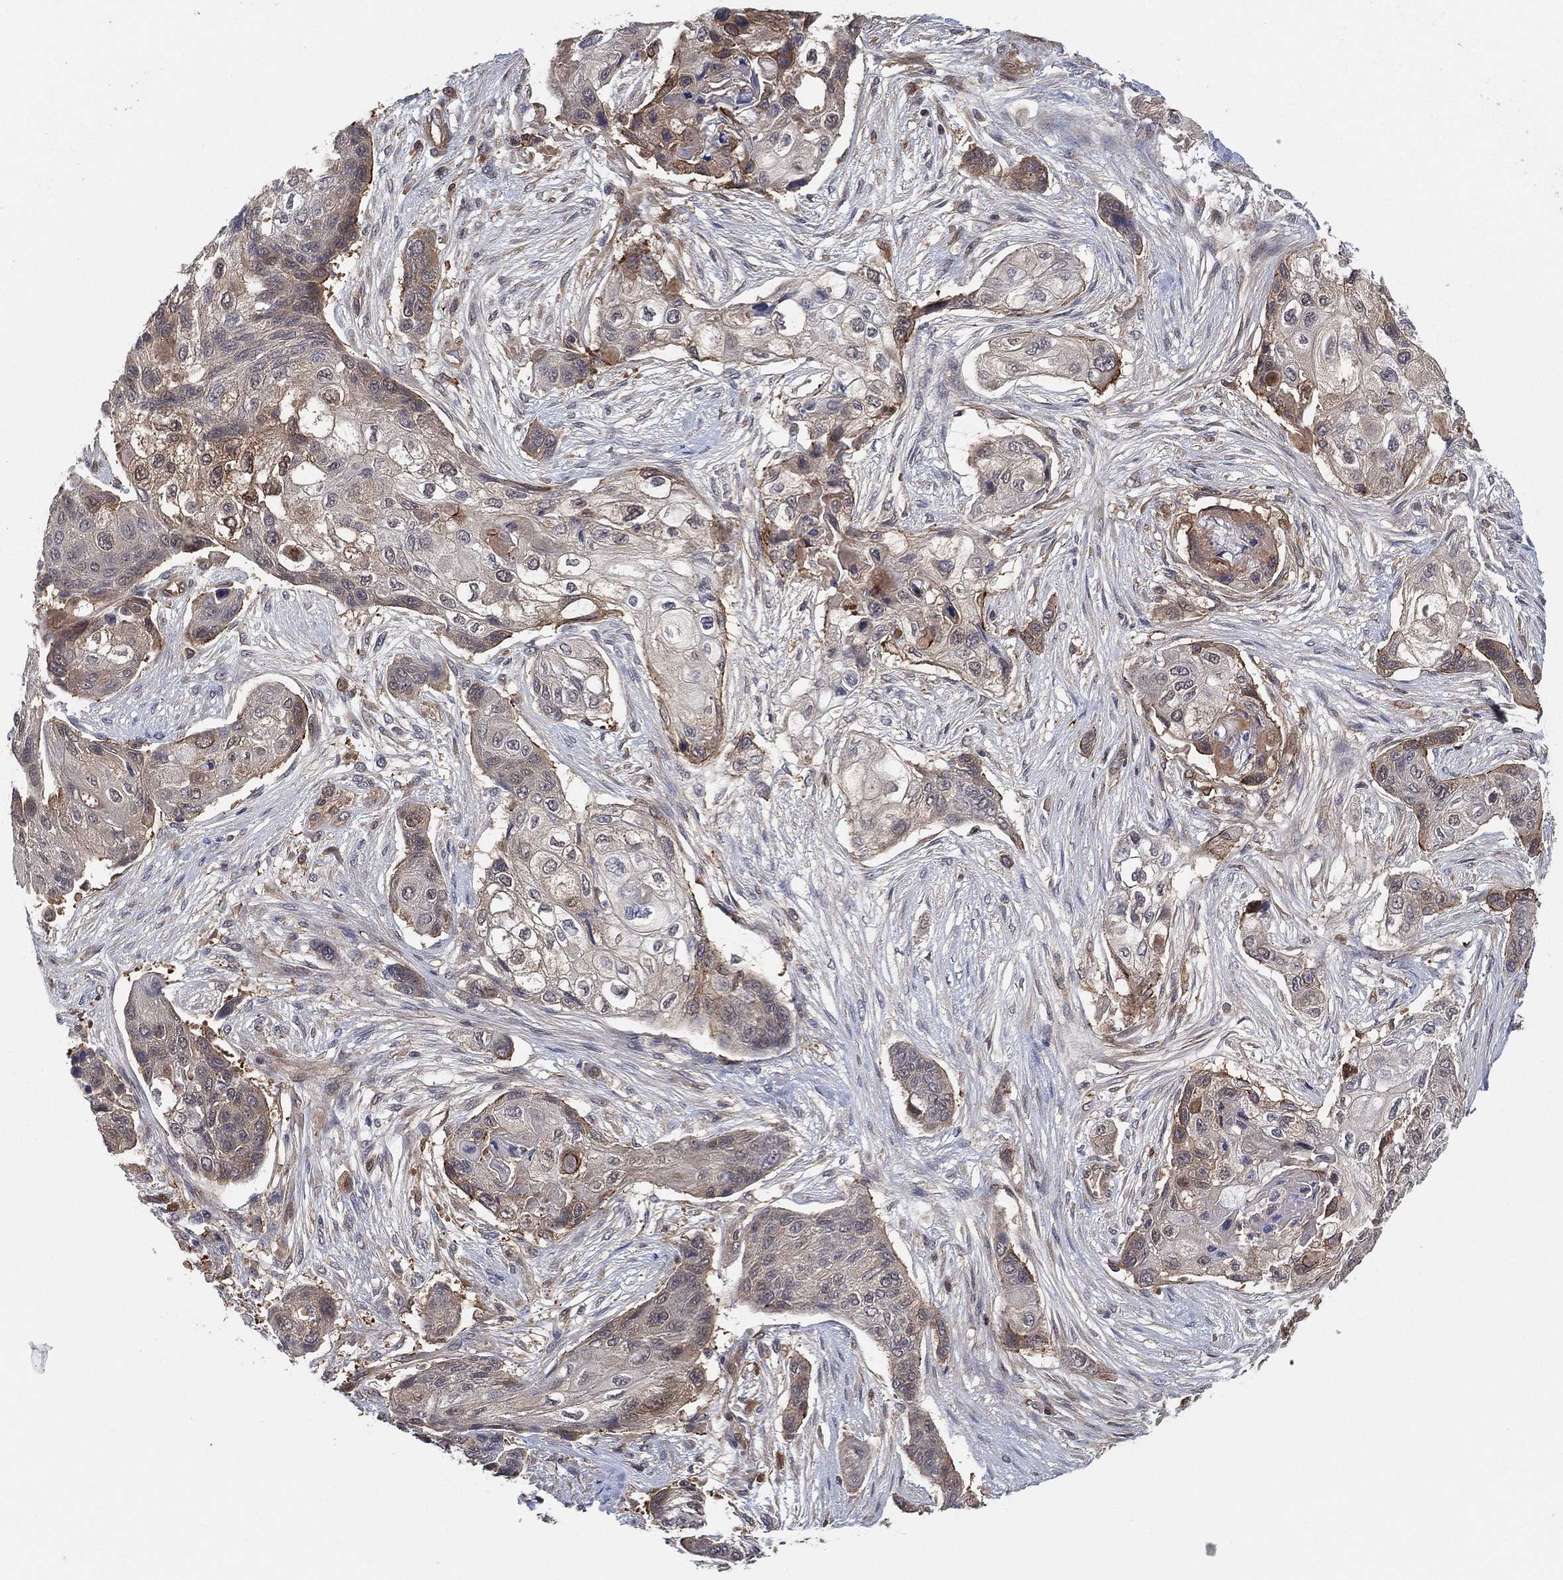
{"staining": {"intensity": "moderate", "quantity": "25%-75%", "location": "cytoplasmic/membranous"}, "tissue": "lung cancer", "cell_type": "Tumor cells", "image_type": "cancer", "snomed": [{"axis": "morphology", "description": "Squamous cell carcinoma, NOS"}, {"axis": "topography", "description": "Lung"}], "caption": "Squamous cell carcinoma (lung) stained with DAB (3,3'-diaminobenzidine) immunohistochemistry demonstrates medium levels of moderate cytoplasmic/membranous positivity in about 25%-75% of tumor cells.", "gene": "PSMG4", "patient": {"sex": "male", "age": 69}}